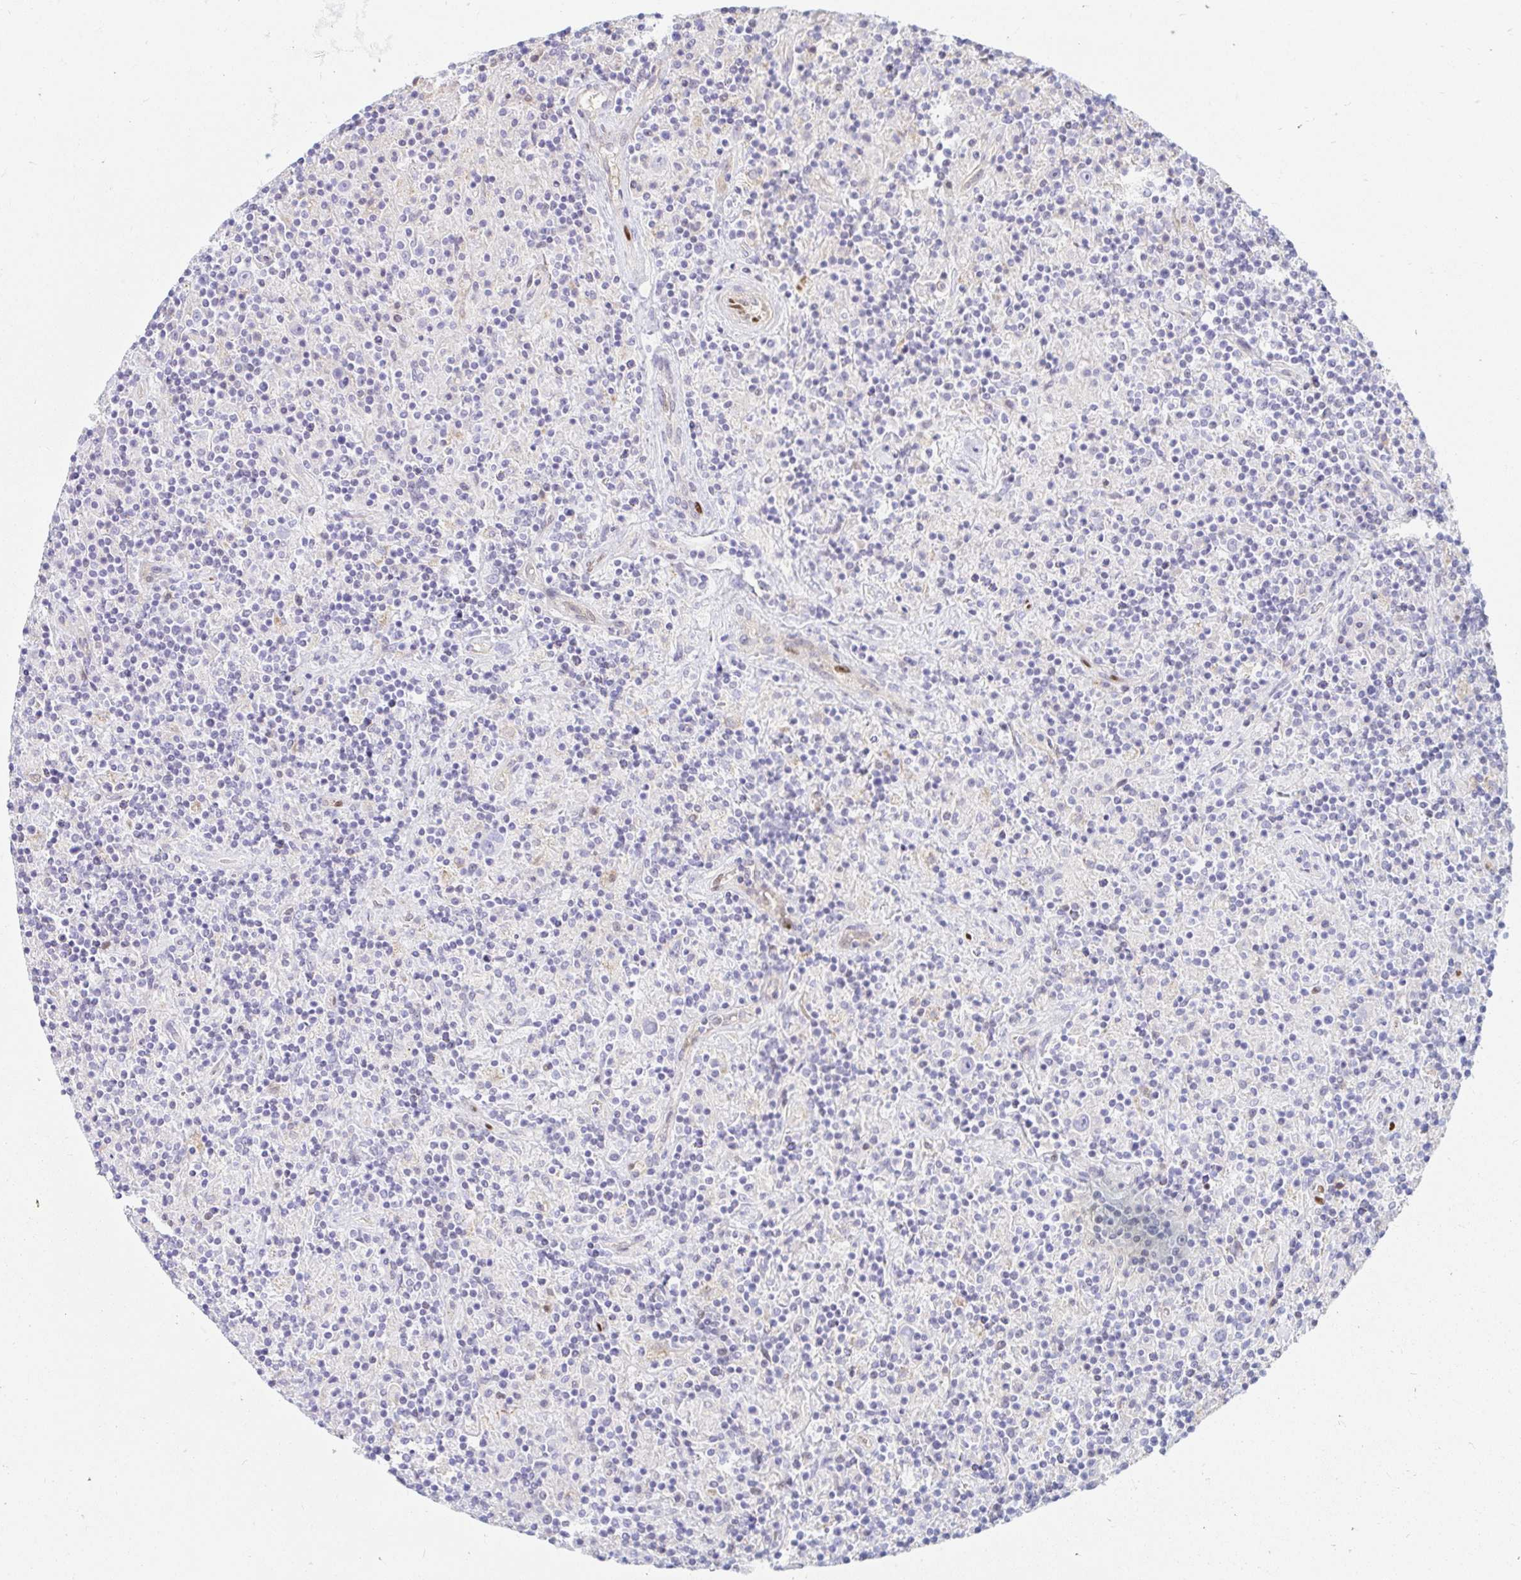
{"staining": {"intensity": "negative", "quantity": "none", "location": "none"}, "tissue": "lymphoma", "cell_type": "Tumor cells", "image_type": "cancer", "snomed": [{"axis": "morphology", "description": "Hodgkin's disease, NOS"}, {"axis": "topography", "description": "Lymph node"}], "caption": "There is no significant positivity in tumor cells of lymphoma.", "gene": "HINFP", "patient": {"sex": "male", "age": 70}}